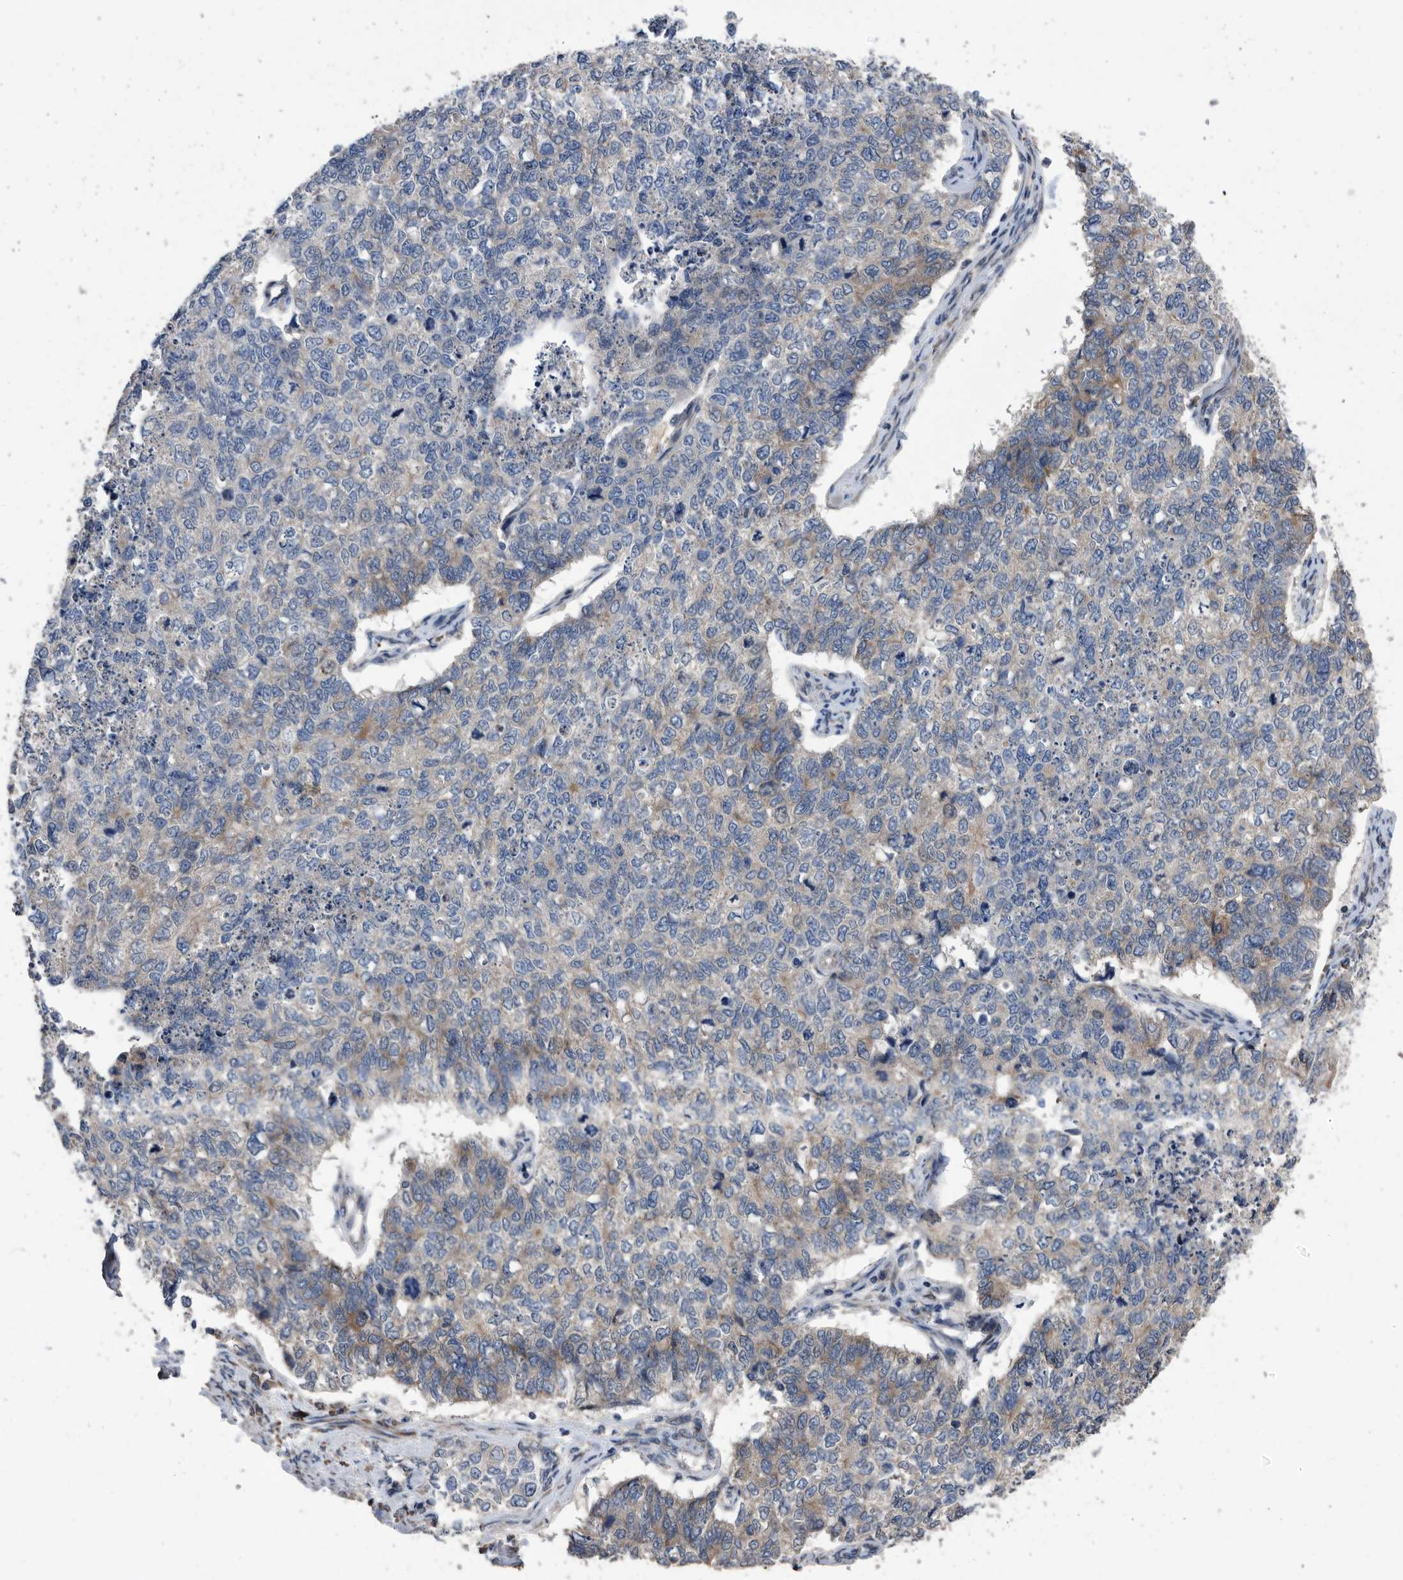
{"staining": {"intensity": "negative", "quantity": "none", "location": "none"}, "tissue": "cervical cancer", "cell_type": "Tumor cells", "image_type": "cancer", "snomed": [{"axis": "morphology", "description": "Squamous cell carcinoma, NOS"}, {"axis": "topography", "description": "Cervix"}], "caption": "Tumor cells show no significant protein staining in cervical cancer (squamous cell carcinoma).", "gene": "SERINC2", "patient": {"sex": "female", "age": 63}}